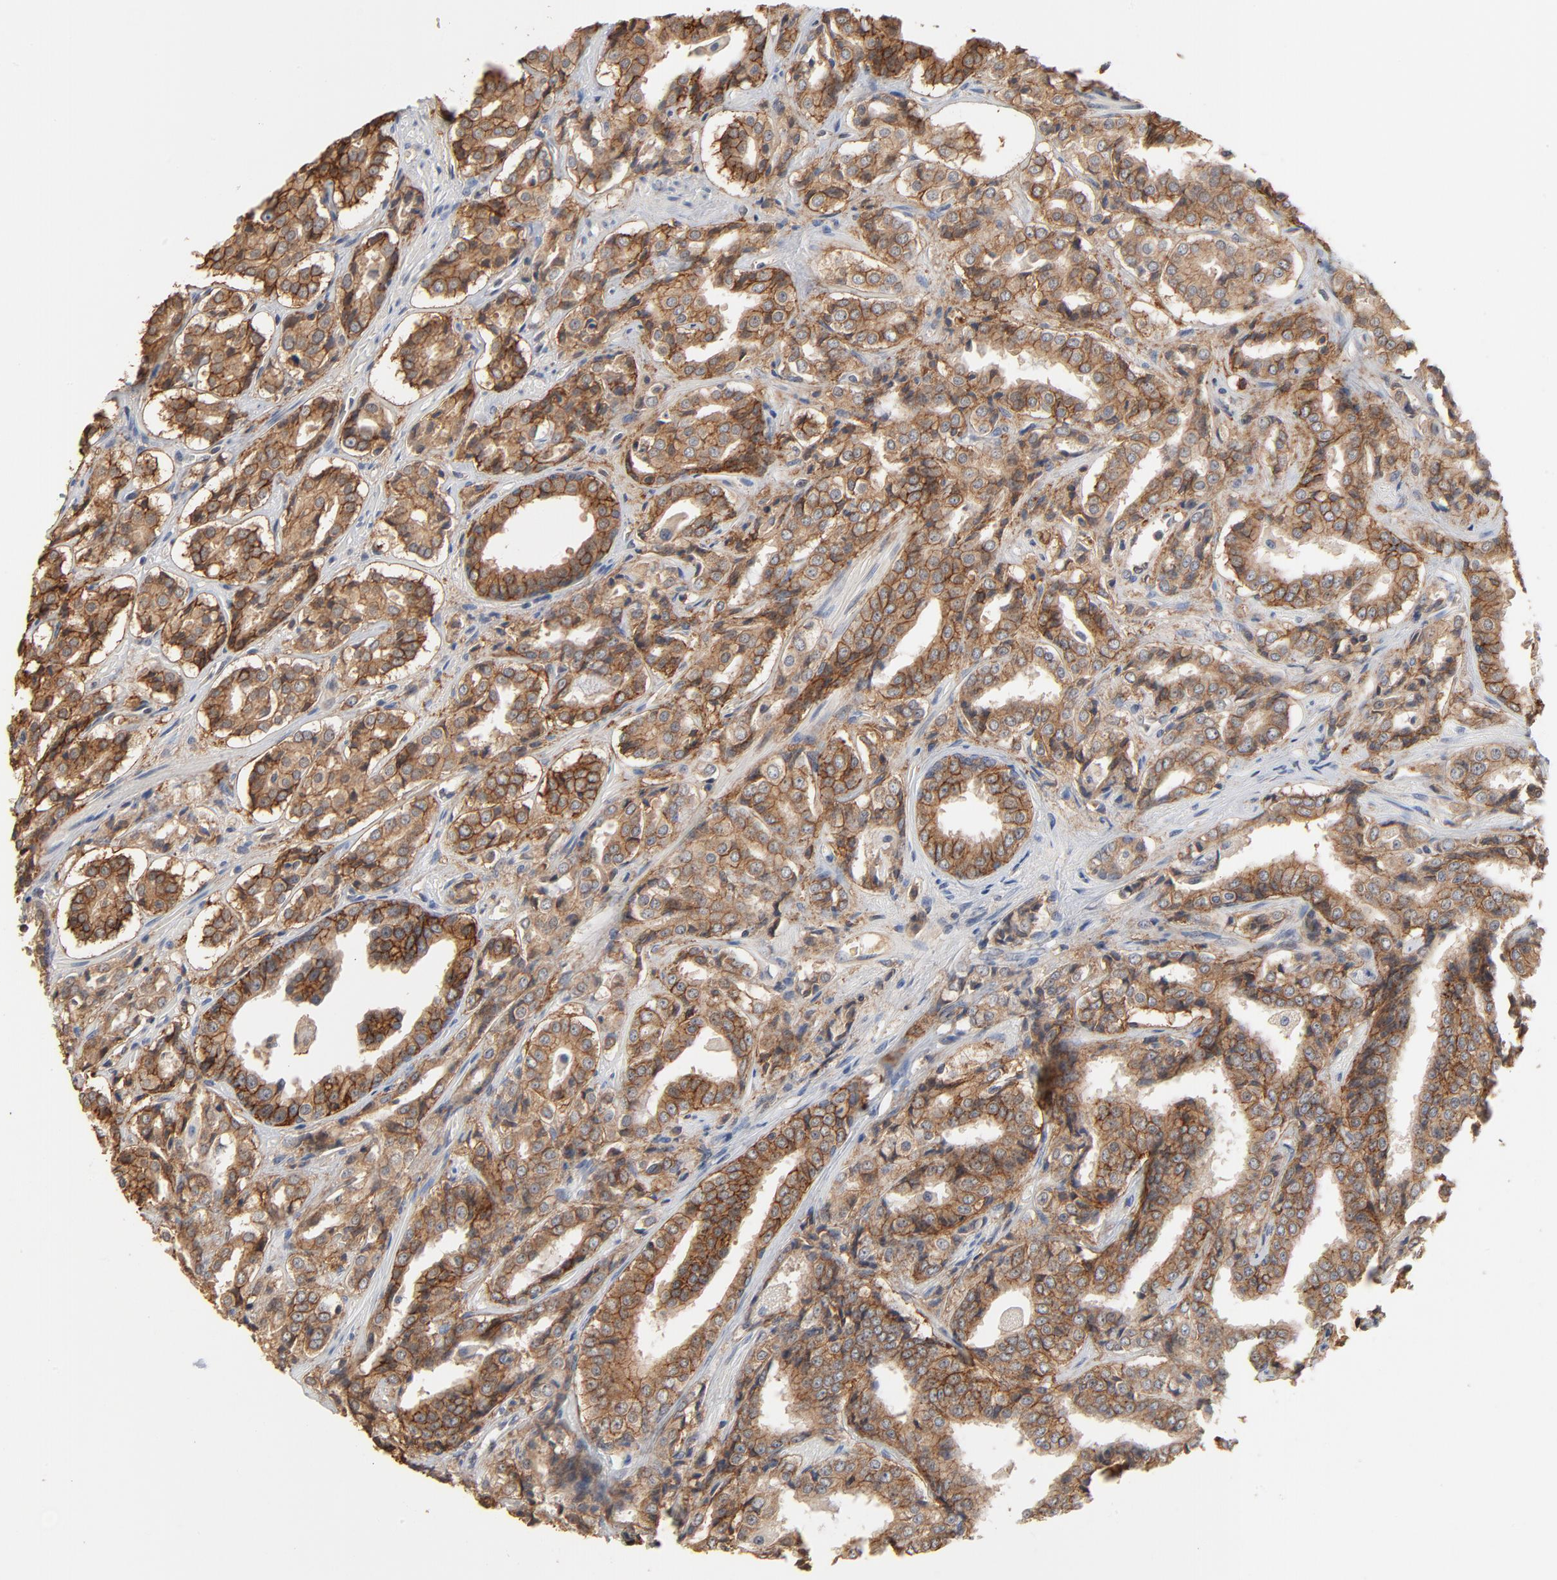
{"staining": {"intensity": "moderate", "quantity": ">75%", "location": "cytoplasmic/membranous"}, "tissue": "prostate cancer", "cell_type": "Tumor cells", "image_type": "cancer", "snomed": [{"axis": "morphology", "description": "Adenocarcinoma, Medium grade"}, {"axis": "topography", "description": "Prostate"}], "caption": "Prostate cancer stained with immunohistochemistry (IHC) displays moderate cytoplasmic/membranous expression in approximately >75% of tumor cells.", "gene": "EPCAM", "patient": {"sex": "male", "age": 60}}